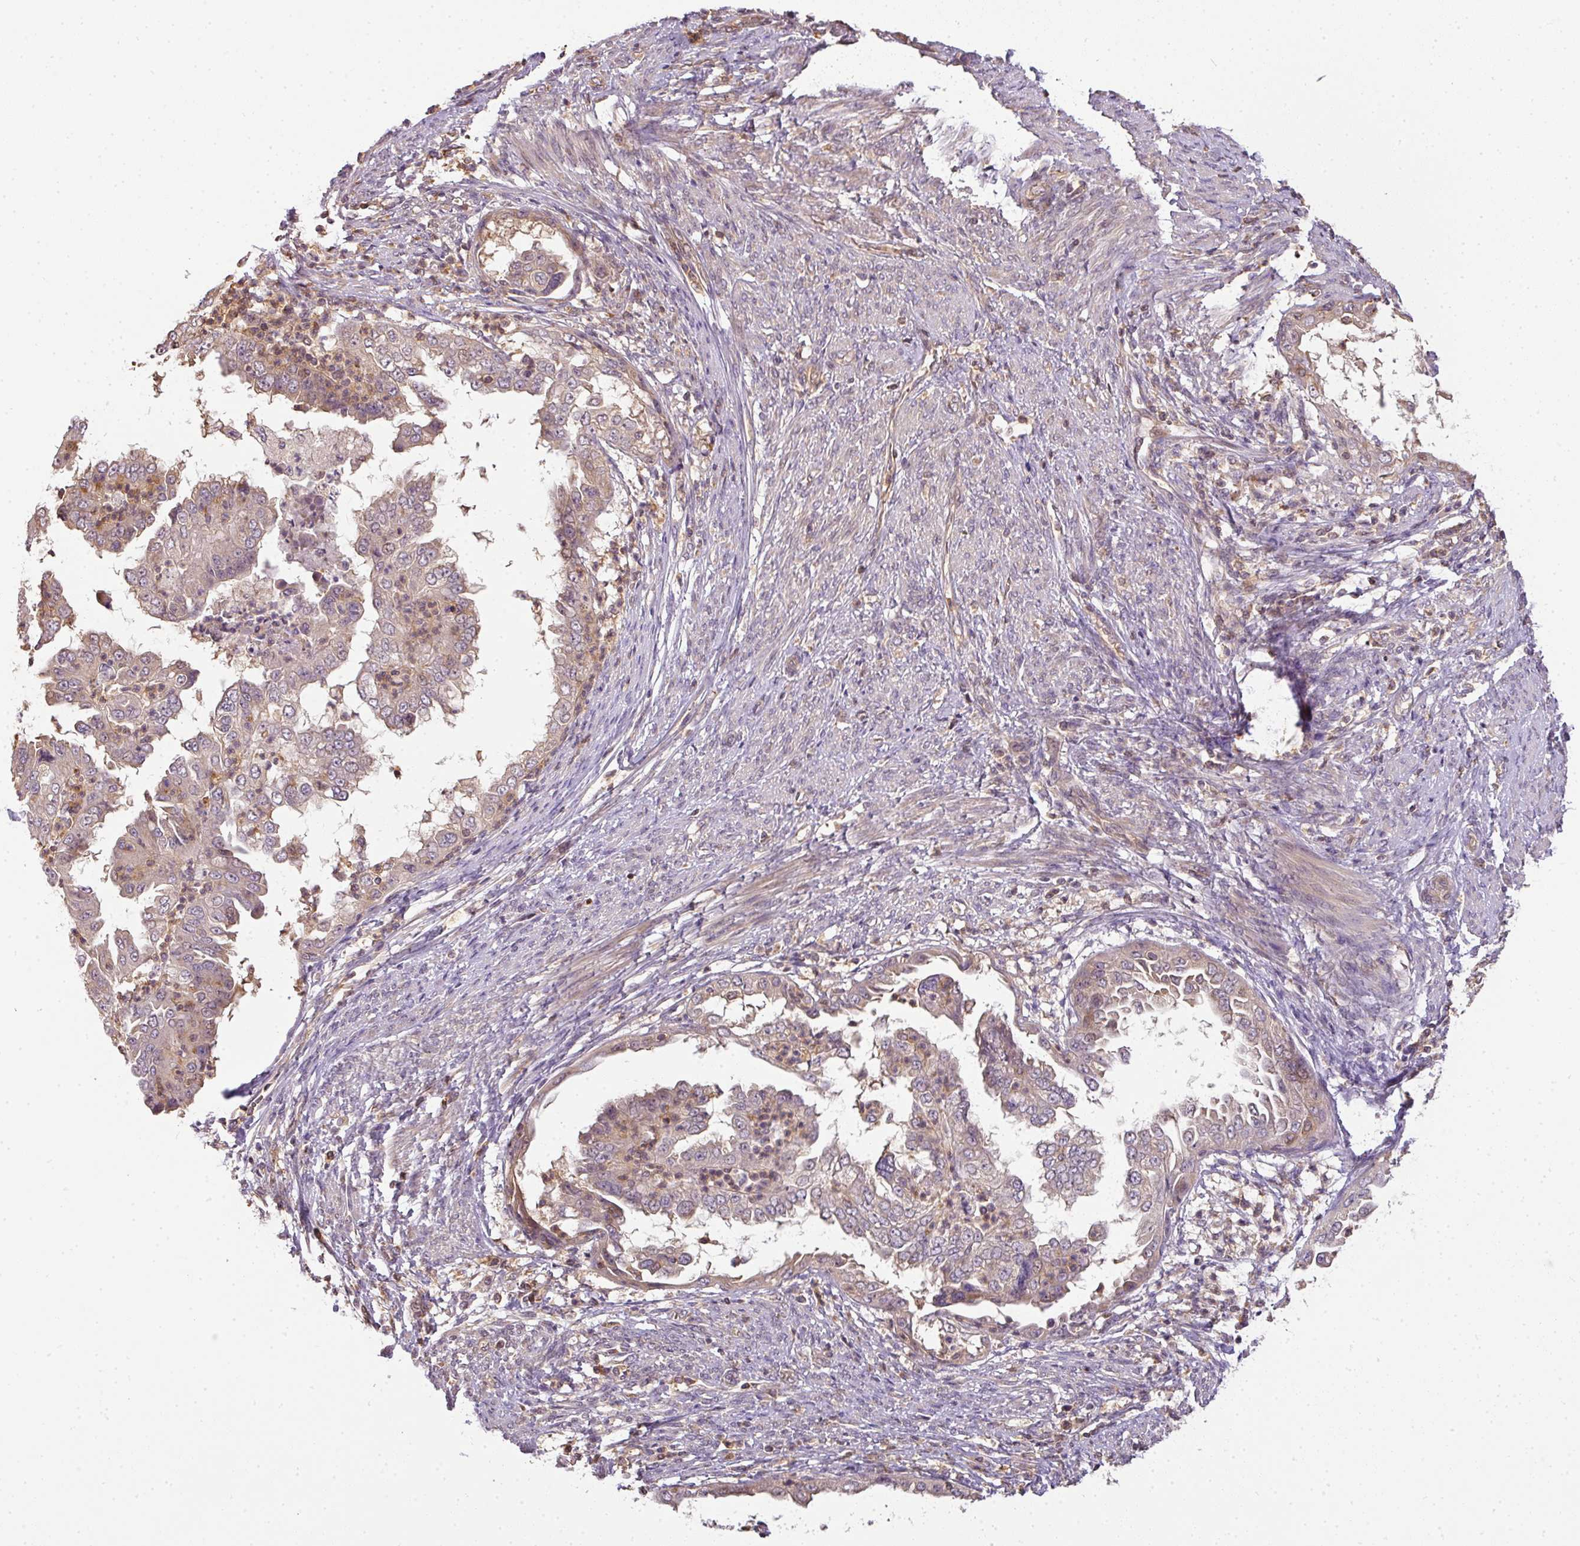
{"staining": {"intensity": "weak", "quantity": ">75%", "location": "cytoplasmic/membranous"}, "tissue": "endometrial cancer", "cell_type": "Tumor cells", "image_type": "cancer", "snomed": [{"axis": "morphology", "description": "Adenocarcinoma, NOS"}, {"axis": "topography", "description": "Endometrium"}], "caption": "A brown stain highlights weak cytoplasmic/membranous positivity of a protein in endometrial adenocarcinoma tumor cells.", "gene": "TCL1B", "patient": {"sex": "female", "age": 85}}